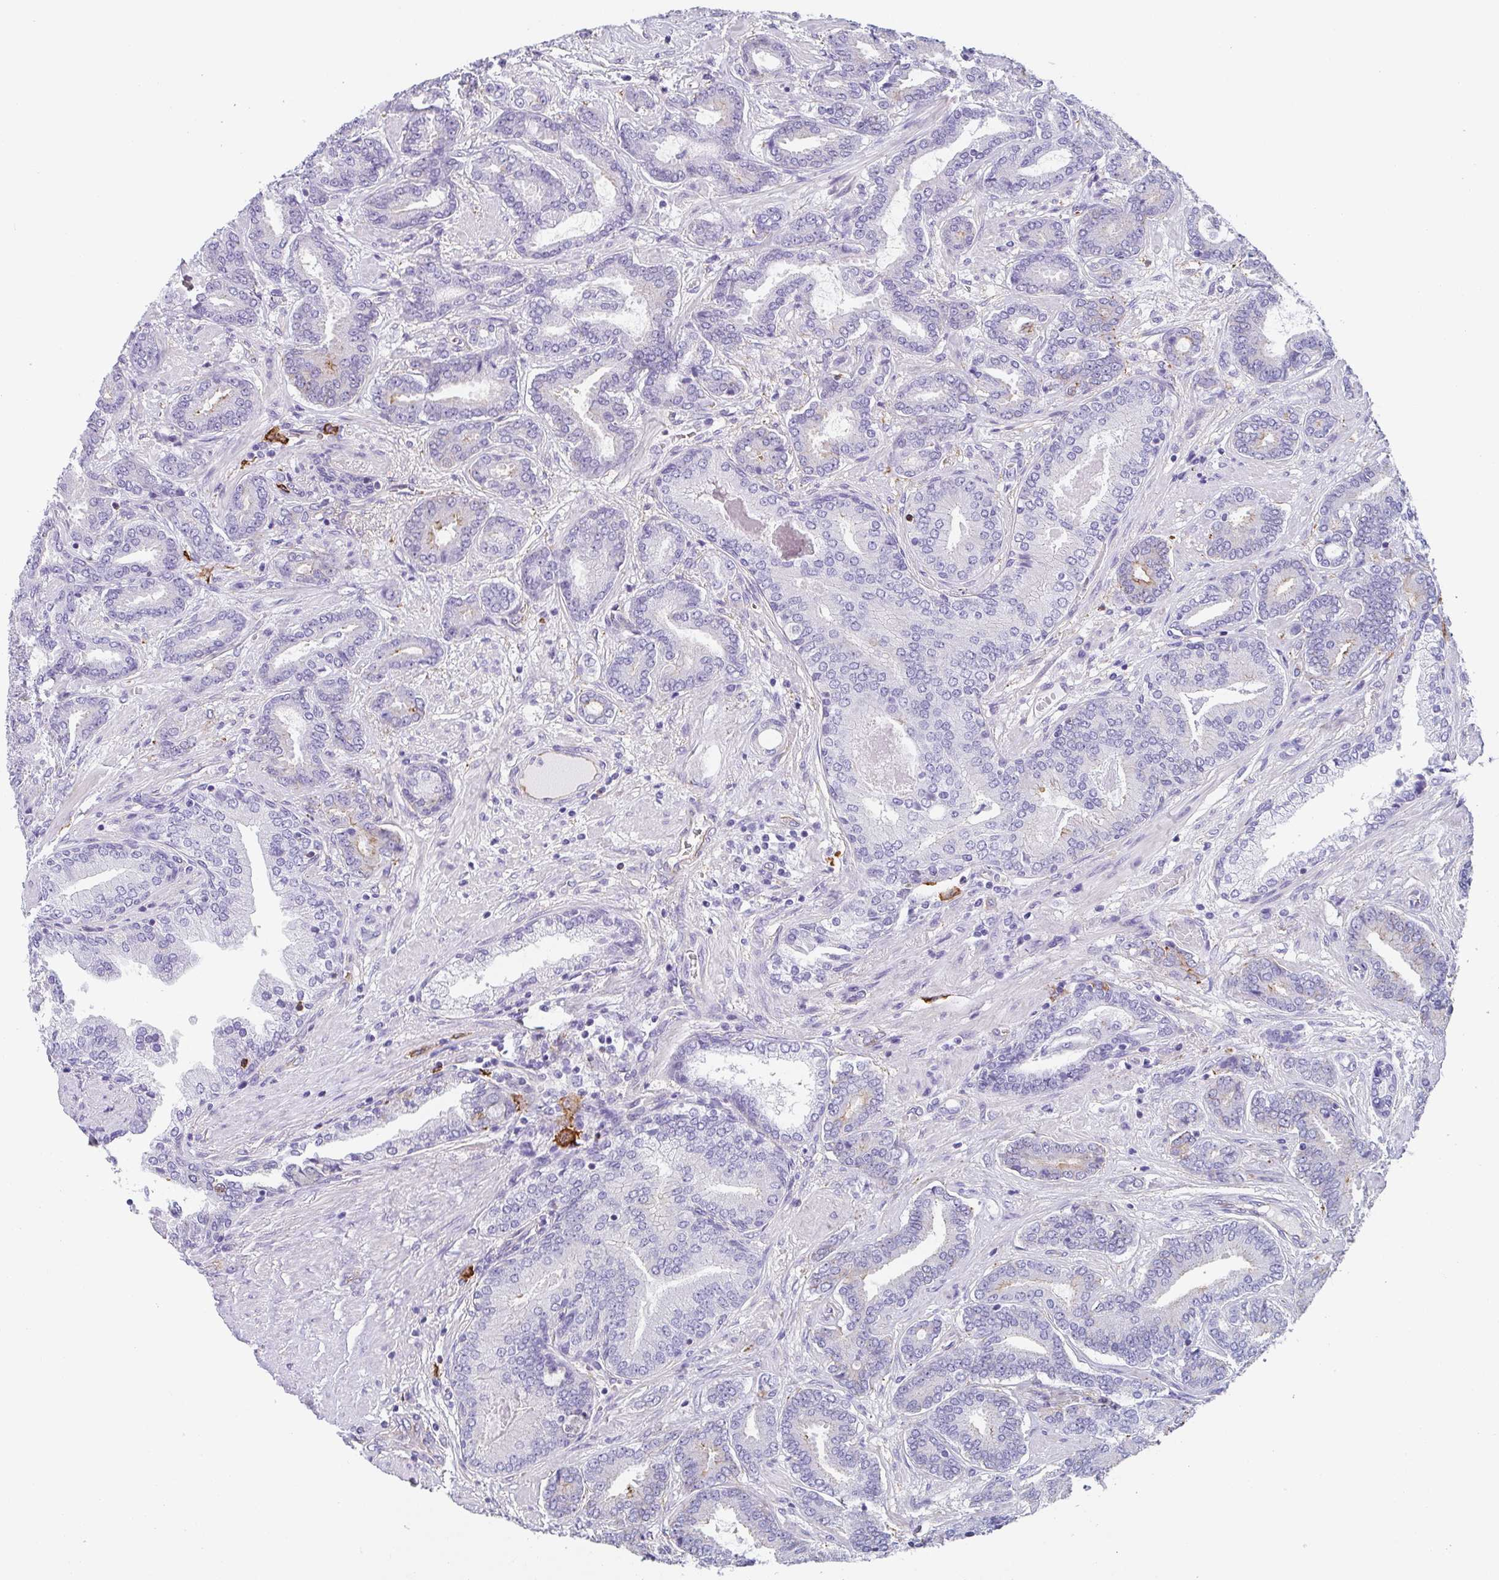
{"staining": {"intensity": "moderate", "quantity": "<25%", "location": "cytoplasmic/membranous"}, "tissue": "prostate cancer", "cell_type": "Tumor cells", "image_type": "cancer", "snomed": [{"axis": "morphology", "description": "Adenocarcinoma, High grade"}, {"axis": "topography", "description": "Prostate"}], "caption": "Immunohistochemical staining of human prostate cancer (adenocarcinoma (high-grade)) exhibits low levels of moderate cytoplasmic/membranous positivity in approximately <25% of tumor cells. Nuclei are stained in blue.", "gene": "DBN1", "patient": {"sex": "male", "age": 62}}